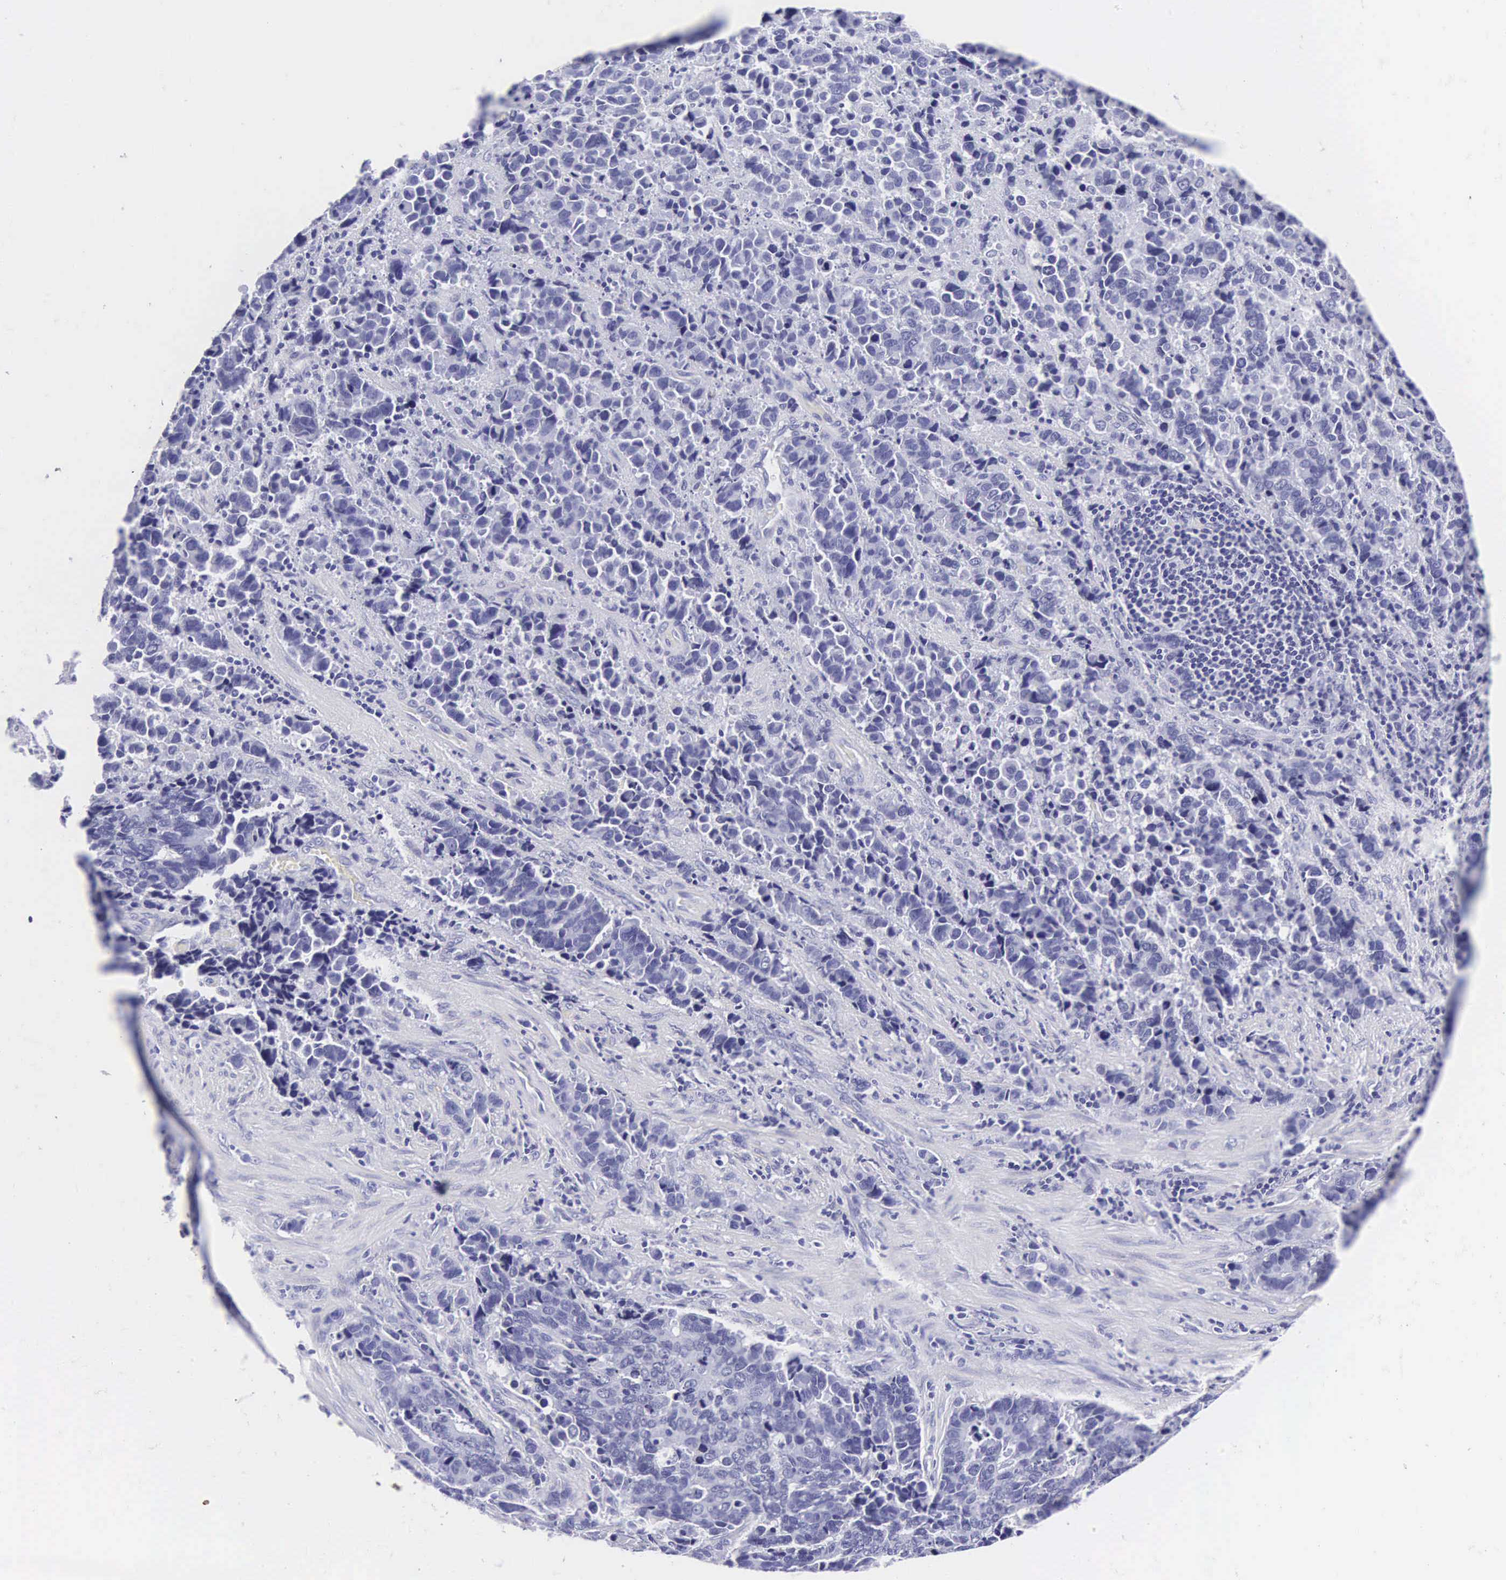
{"staining": {"intensity": "negative", "quantity": "none", "location": "none"}, "tissue": "stomach cancer", "cell_type": "Tumor cells", "image_type": "cancer", "snomed": [{"axis": "morphology", "description": "Adenocarcinoma, NOS"}, {"axis": "topography", "description": "Stomach, upper"}], "caption": "A high-resolution photomicrograph shows immunohistochemistry (IHC) staining of stomach cancer (adenocarcinoma), which demonstrates no significant positivity in tumor cells. (DAB (3,3'-diaminobenzidine) IHC visualized using brightfield microscopy, high magnification).", "gene": "INS", "patient": {"sex": "male", "age": 71}}